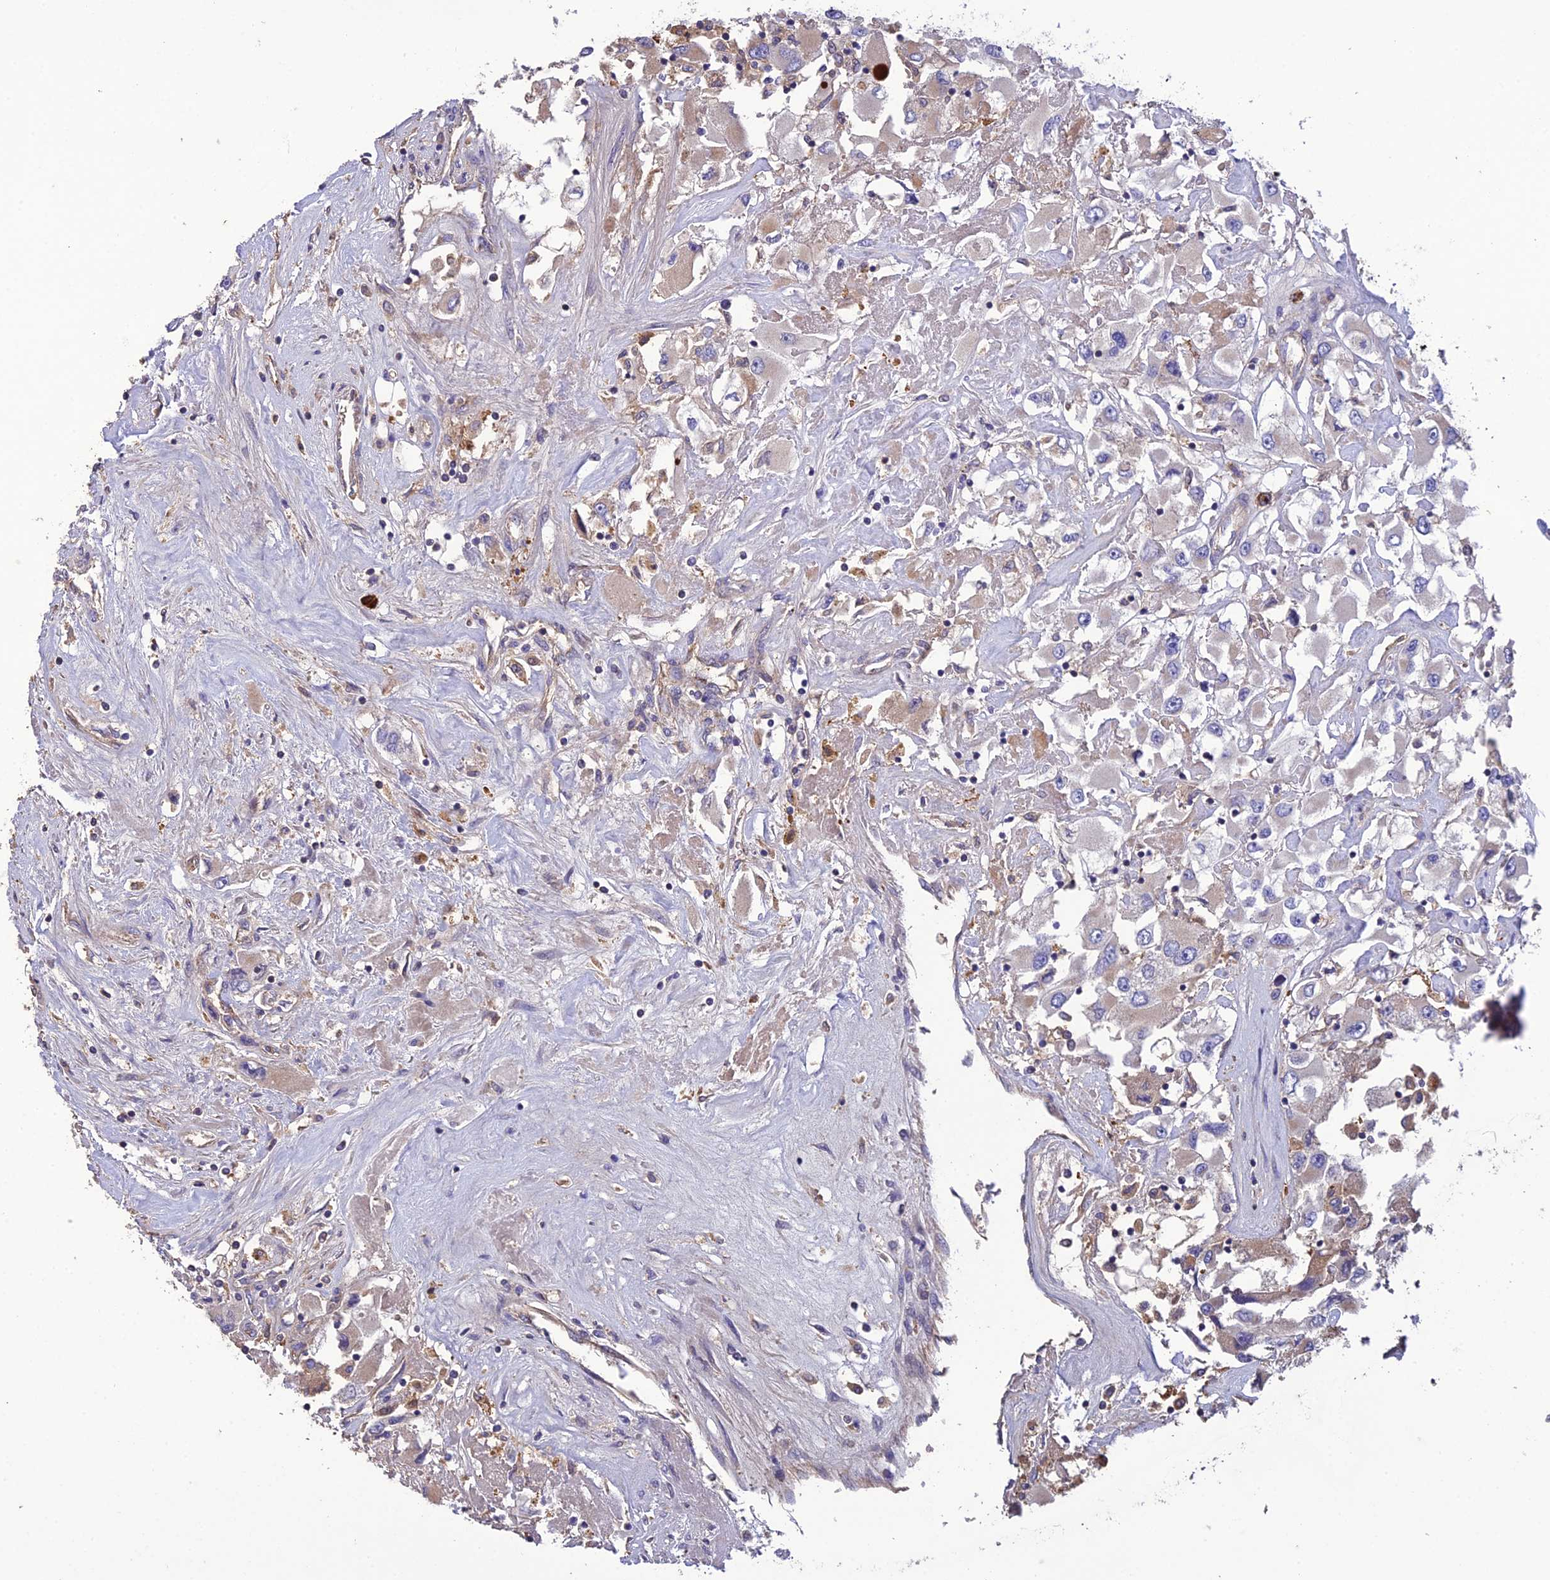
{"staining": {"intensity": "weak", "quantity": "<25%", "location": "cytoplasmic/membranous"}, "tissue": "renal cancer", "cell_type": "Tumor cells", "image_type": "cancer", "snomed": [{"axis": "morphology", "description": "Adenocarcinoma, NOS"}, {"axis": "topography", "description": "Kidney"}], "caption": "High power microscopy image of an immunohistochemistry micrograph of renal cancer (adenocarcinoma), revealing no significant expression in tumor cells.", "gene": "MIOS", "patient": {"sex": "female", "age": 52}}